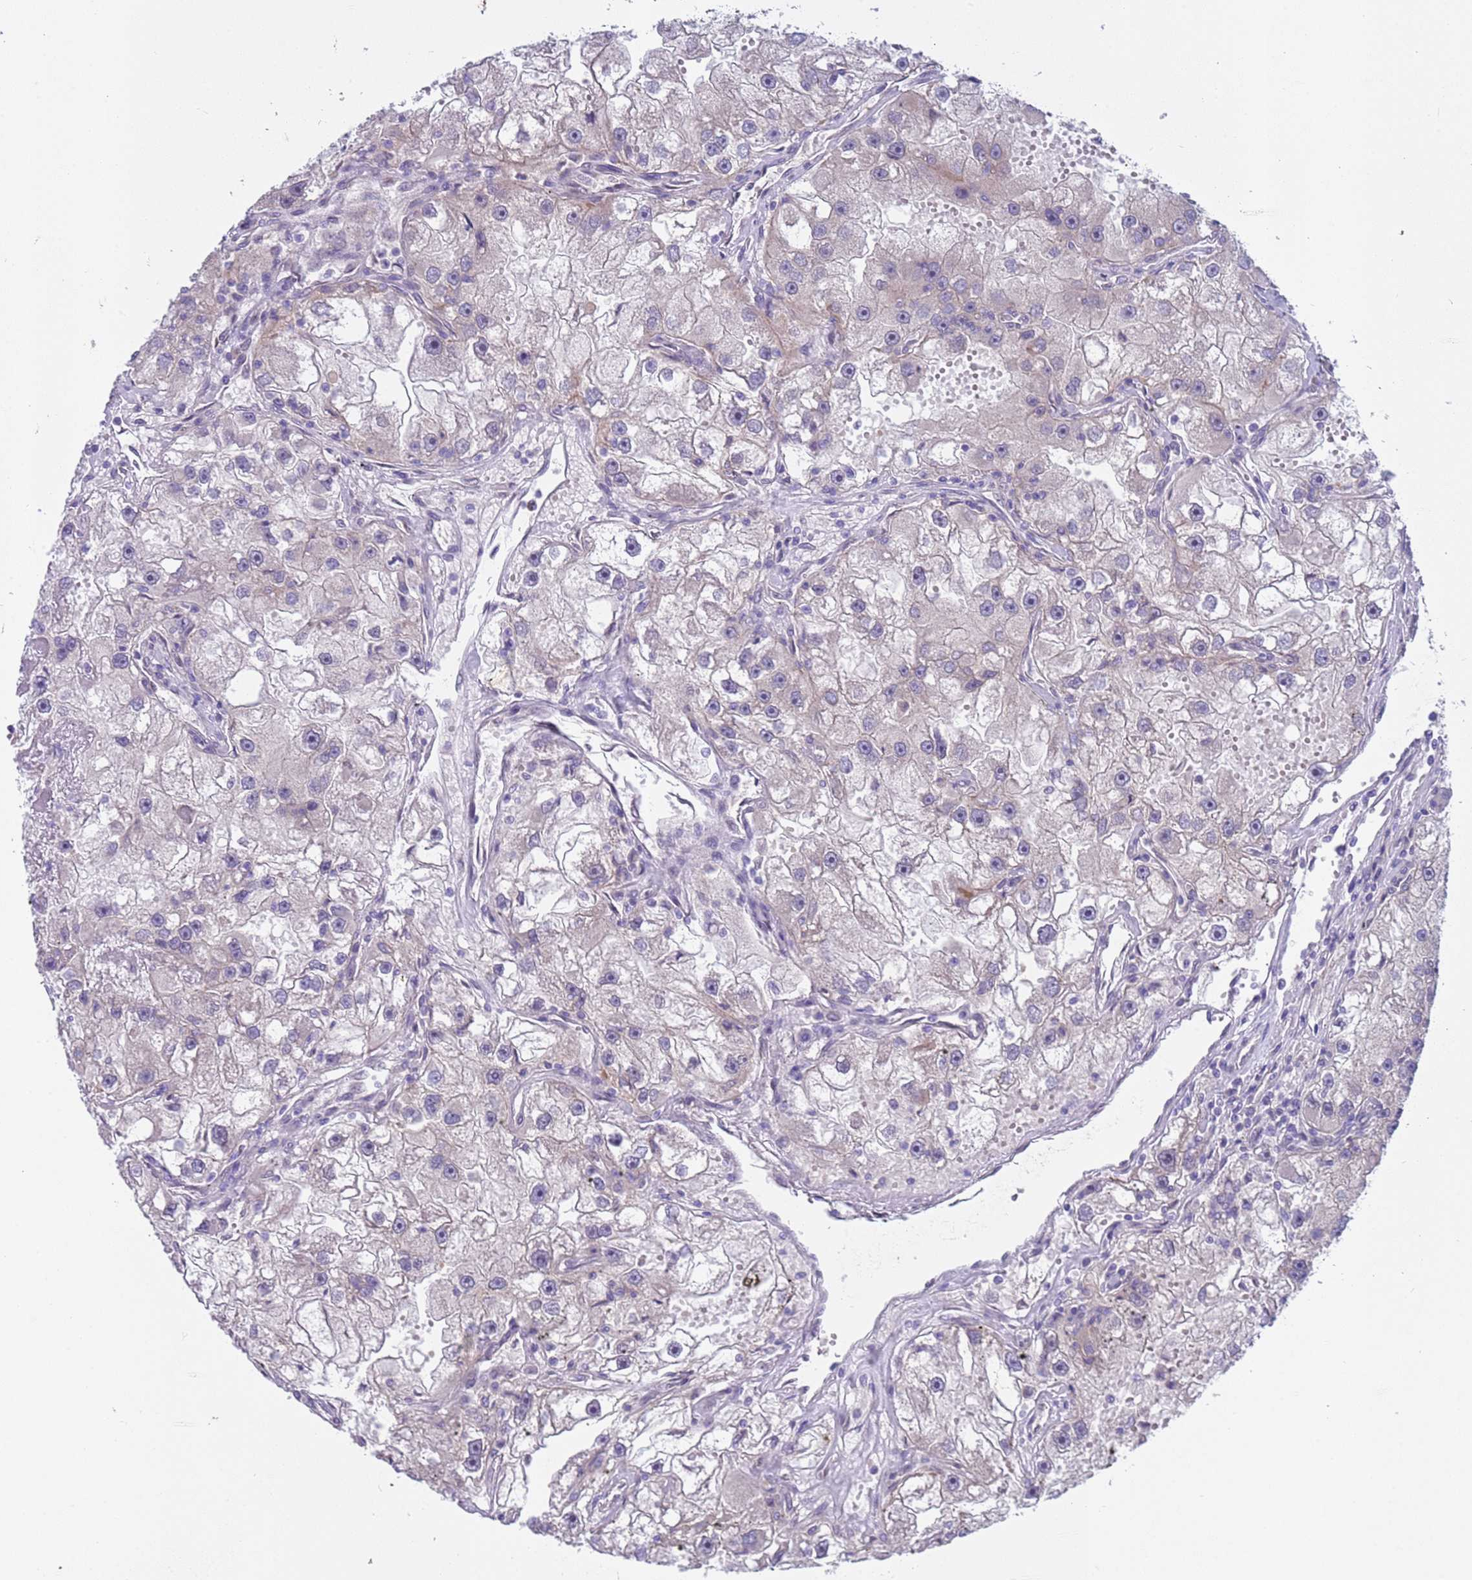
{"staining": {"intensity": "negative", "quantity": "none", "location": "none"}, "tissue": "renal cancer", "cell_type": "Tumor cells", "image_type": "cancer", "snomed": [{"axis": "morphology", "description": "Adenocarcinoma, NOS"}, {"axis": "topography", "description": "Kidney"}], "caption": "Immunohistochemical staining of renal adenocarcinoma reveals no significant positivity in tumor cells. Nuclei are stained in blue.", "gene": "TRMT10A", "patient": {"sex": "male", "age": 63}}